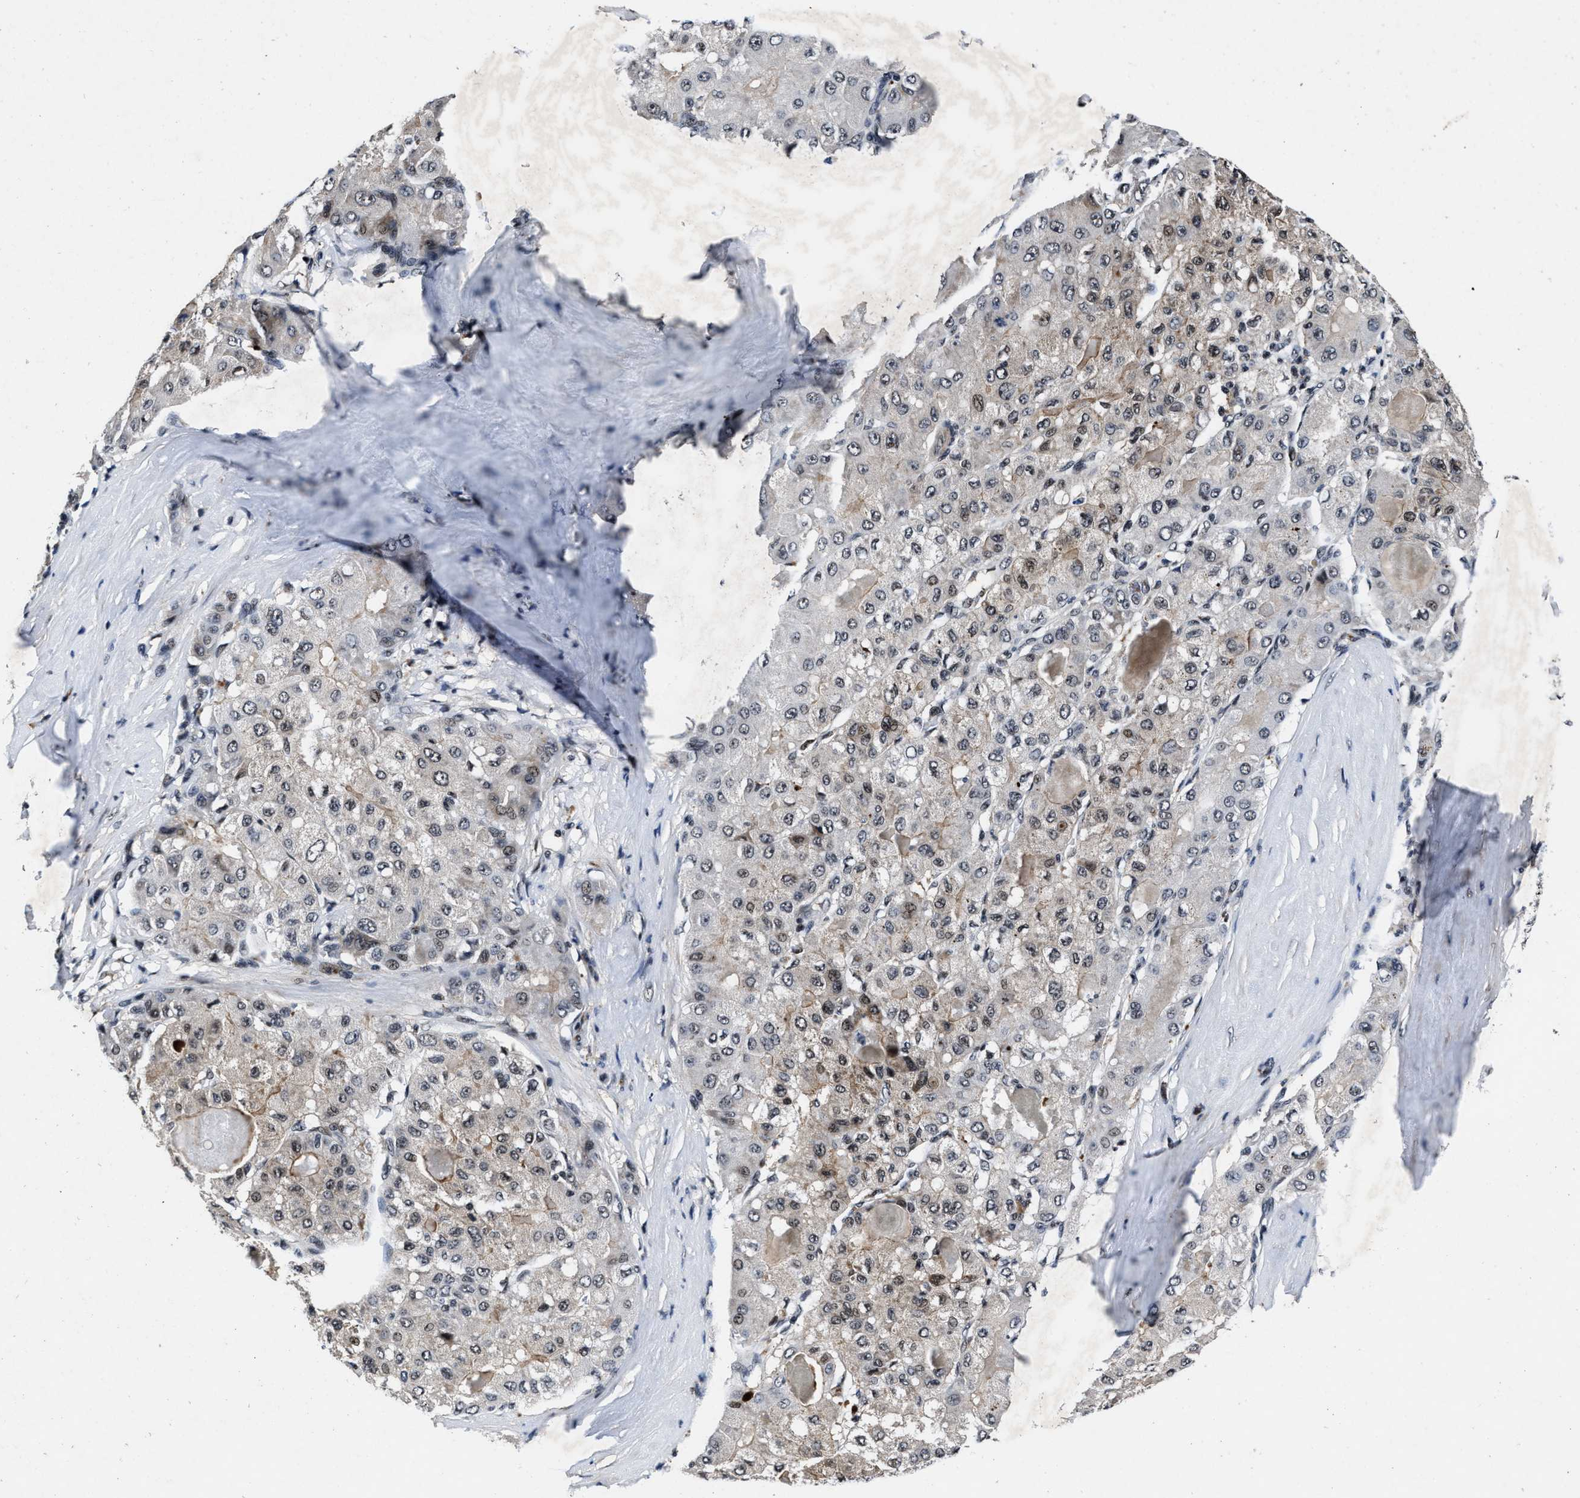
{"staining": {"intensity": "weak", "quantity": "25%-75%", "location": "cytoplasmic/membranous,nuclear"}, "tissue": "liver cancer", "cell_type": "Tumor cells", "image_type": "cancer", "snomed": [{"axis": "morphology", "description": "Carcinoma, Hepatocellular, NOS"}, {"axis": "topography", "description": "Liver"}], "caption": "DAB (3,3'-diaminobenzidine) immunohistochemical staining of liver hepatocellular carcinoma demonstrates weak cytoplasmic/membranous and nuclear protein staining in approximately 25%-75% of tumor cells.", "gene": "ZNF233", "patient": {"sex": "male", "age": 80}}